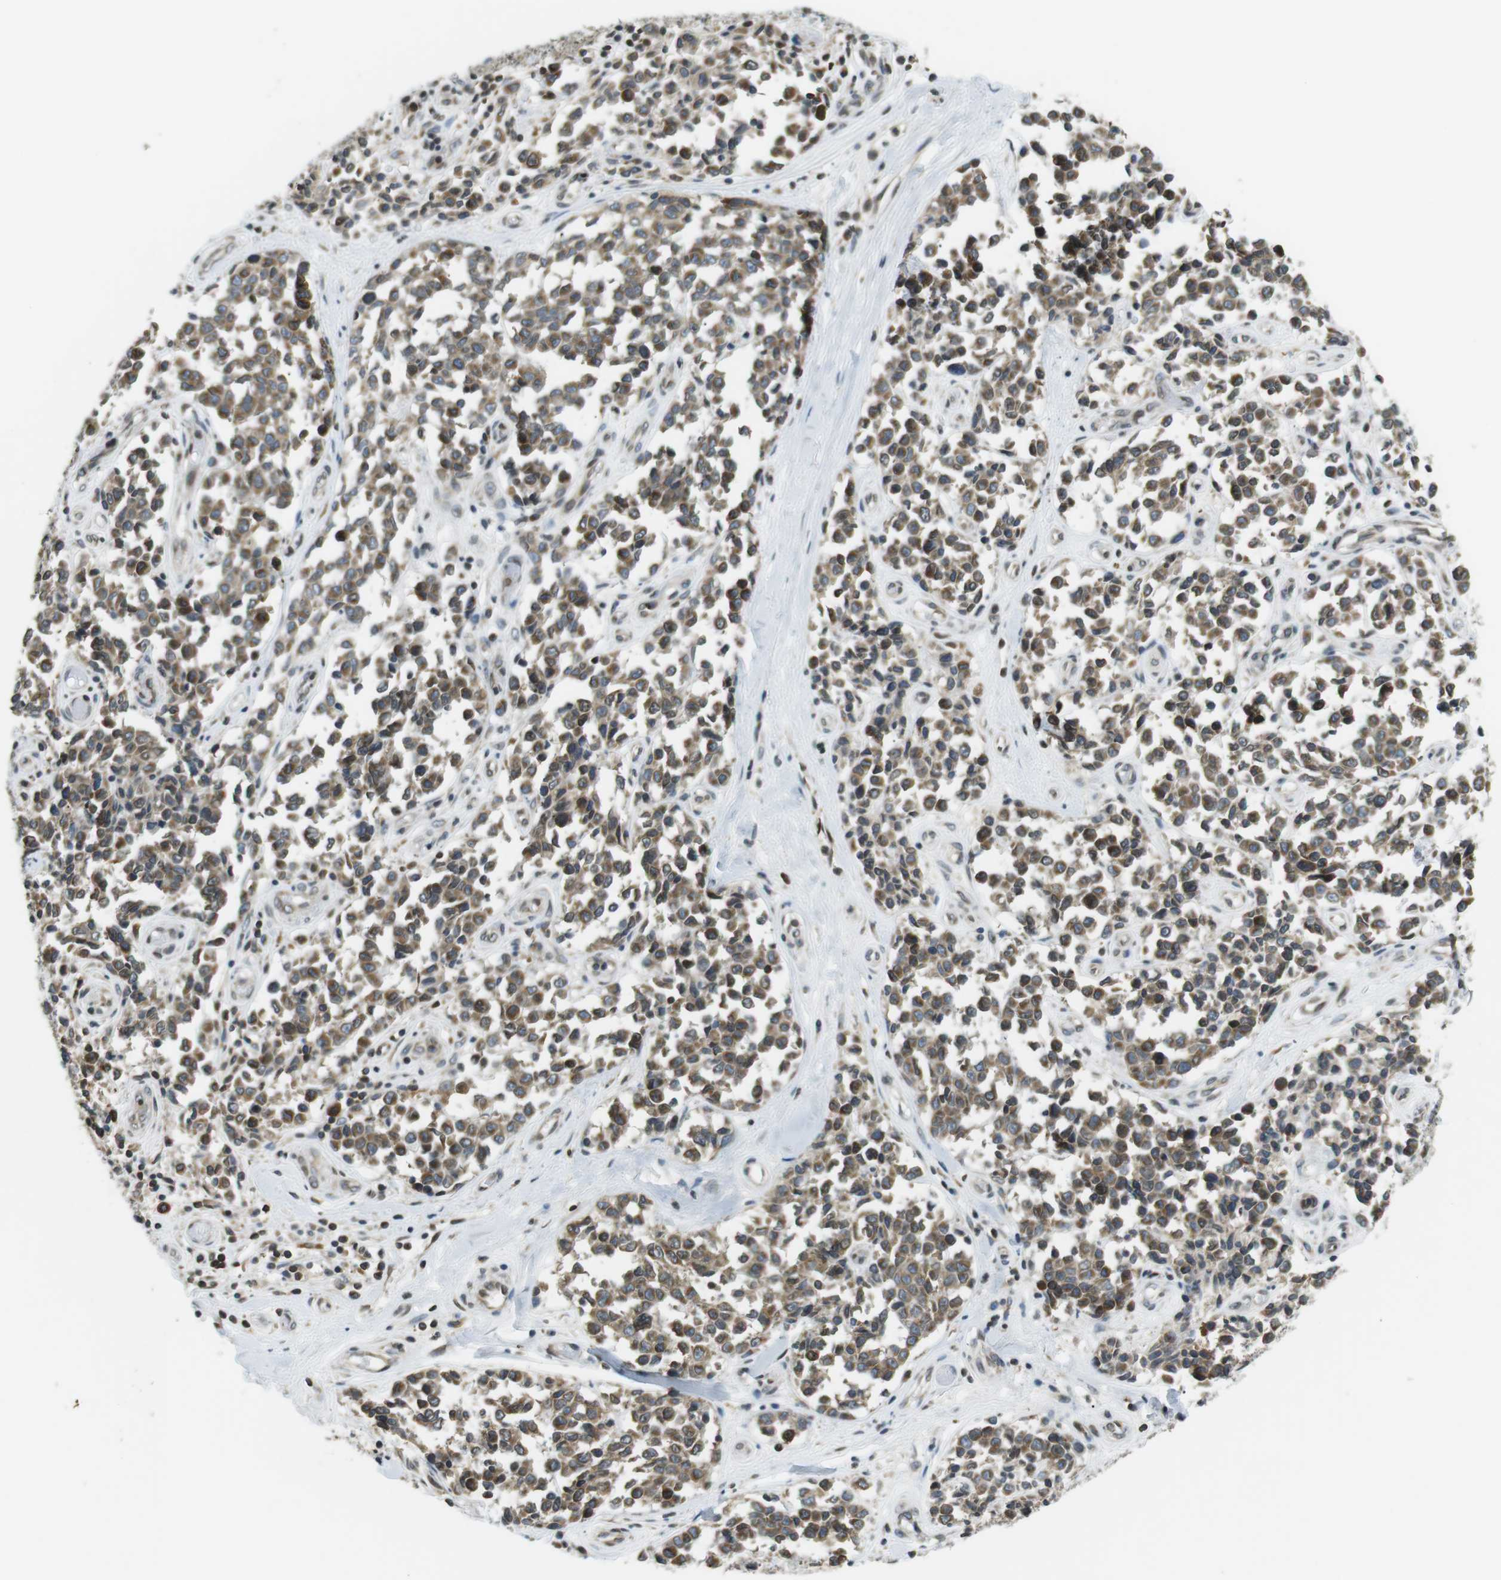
{"staining": {"intensity": "moderate", "quantity": ">75%", "location": "cytoplasmic/membranous,nuclear"}, "tissue": "melanoma", "cell_type": "Tumor cells", "image_type": "cancer", "snomed": [{"axis": "morphology", "description": "Malignant melanoma, NOS"}, {"axis": "topography", "description": "Skin"}], "caption": "Moderate cytoplasmic/membranous and nuclear positivity for a protein is appreciated in about >75% of tumor cells of malignant melanoma using IHC.", "gene": "TMX4", "patient": {"sex": "female", "age": 64}}